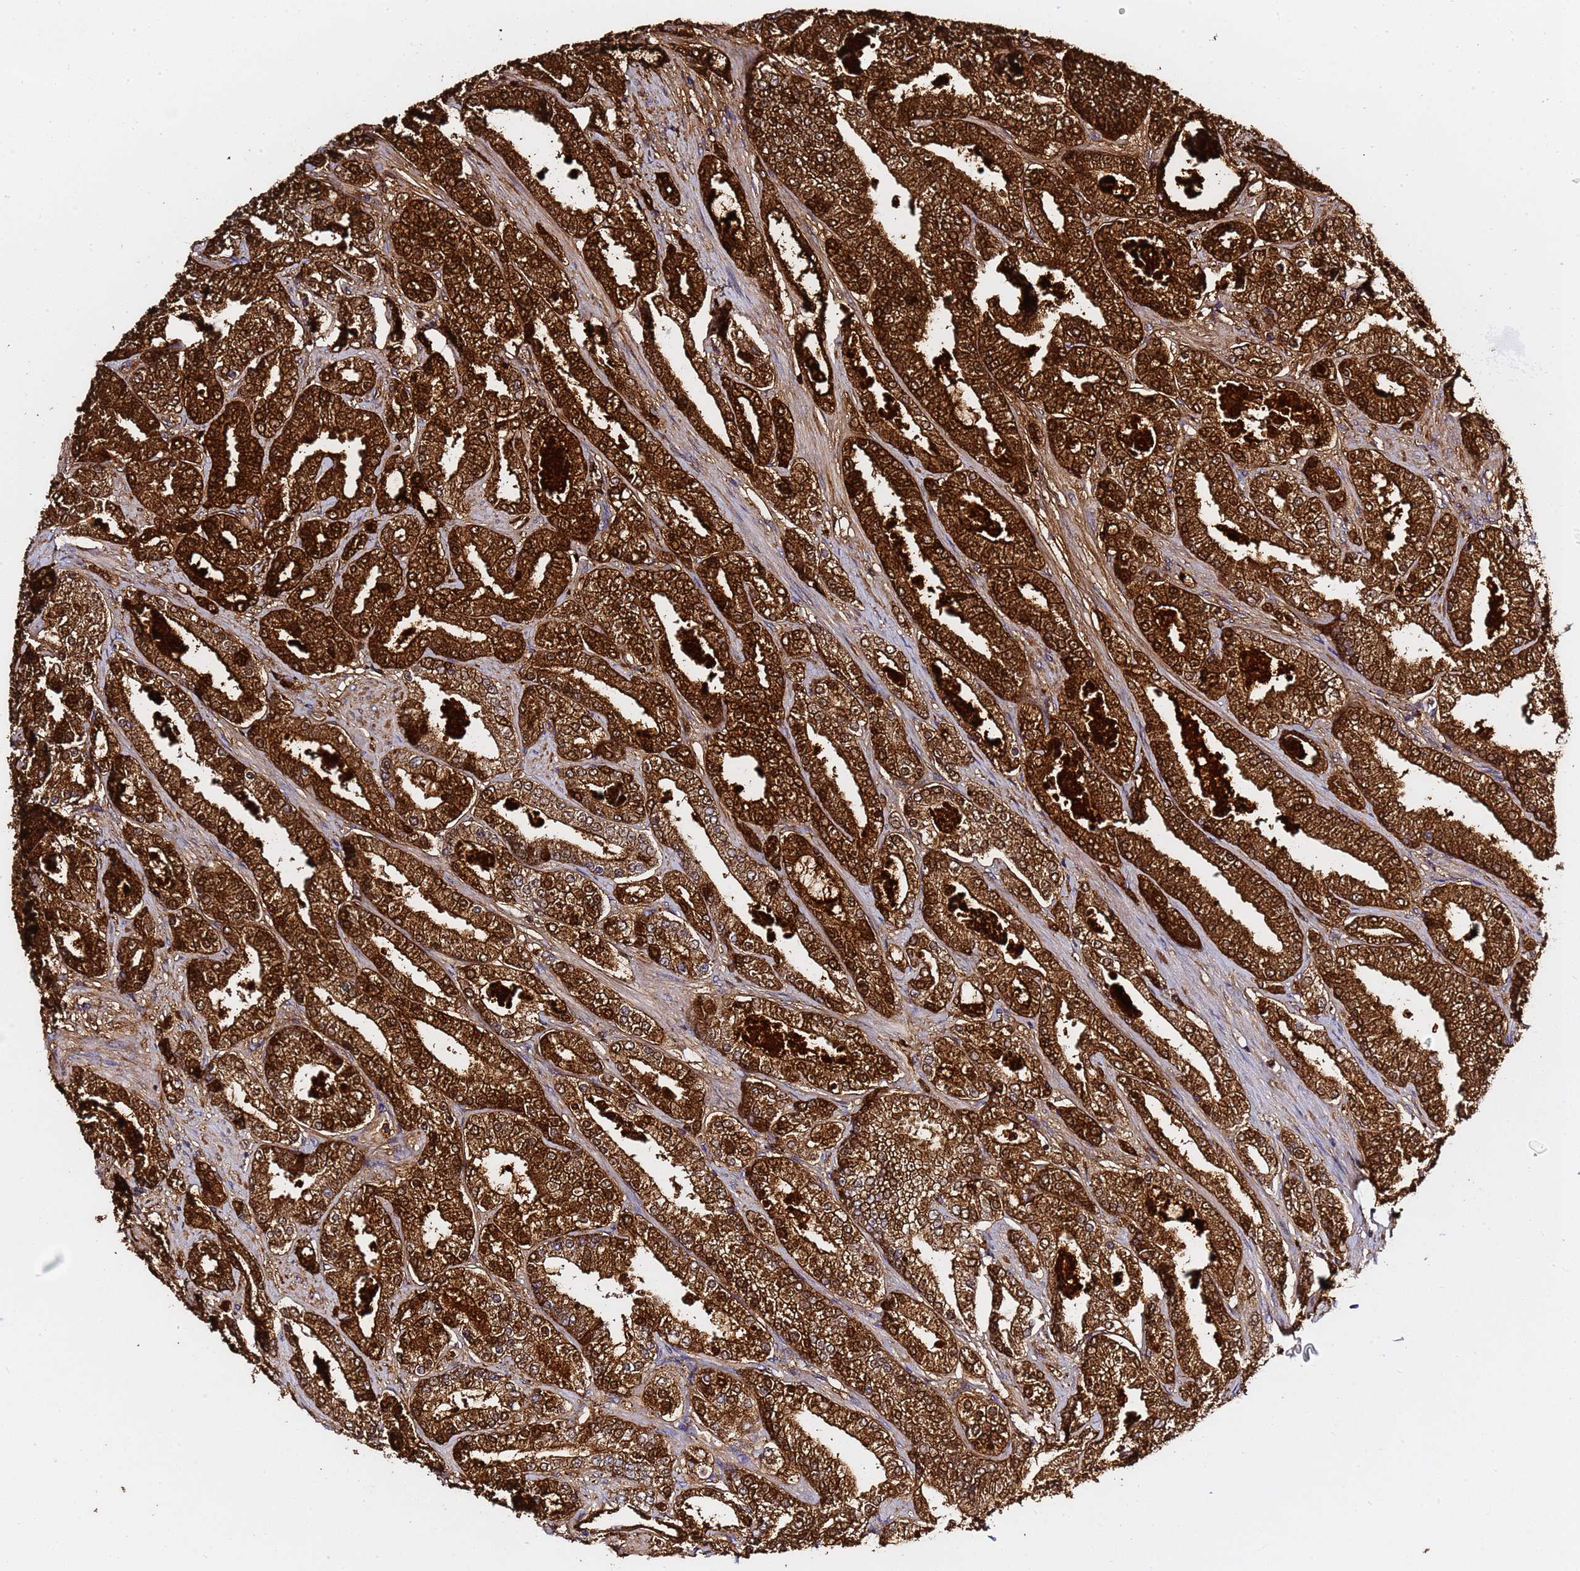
{"staining": {"intensity": "strong", "quantity": ">75%", "location": "cytoplasmic/membranous"}, "tissue": "prostate cancer", "cell_type": "Tumor cells", "image_type": "cancer", "snomed": [{"axis": "morphology", "description": "Adenocarcinoma, High grade"}, {"axis": "topography", "description": "Prostate"}], "caption": "DAB (3,3'-diaminobenzidine) immunohistochemical staining of prostate cancer exhibits strong cytoplasmic/membranous protein positivity in about >75% of tumor cells. (DAB (3,3'-diaminobenzidine) IHC, brown staining for protein, blue staining for nuclei).", "gene": "NAT2", "patient": {"sex": "male", "age": 68}}